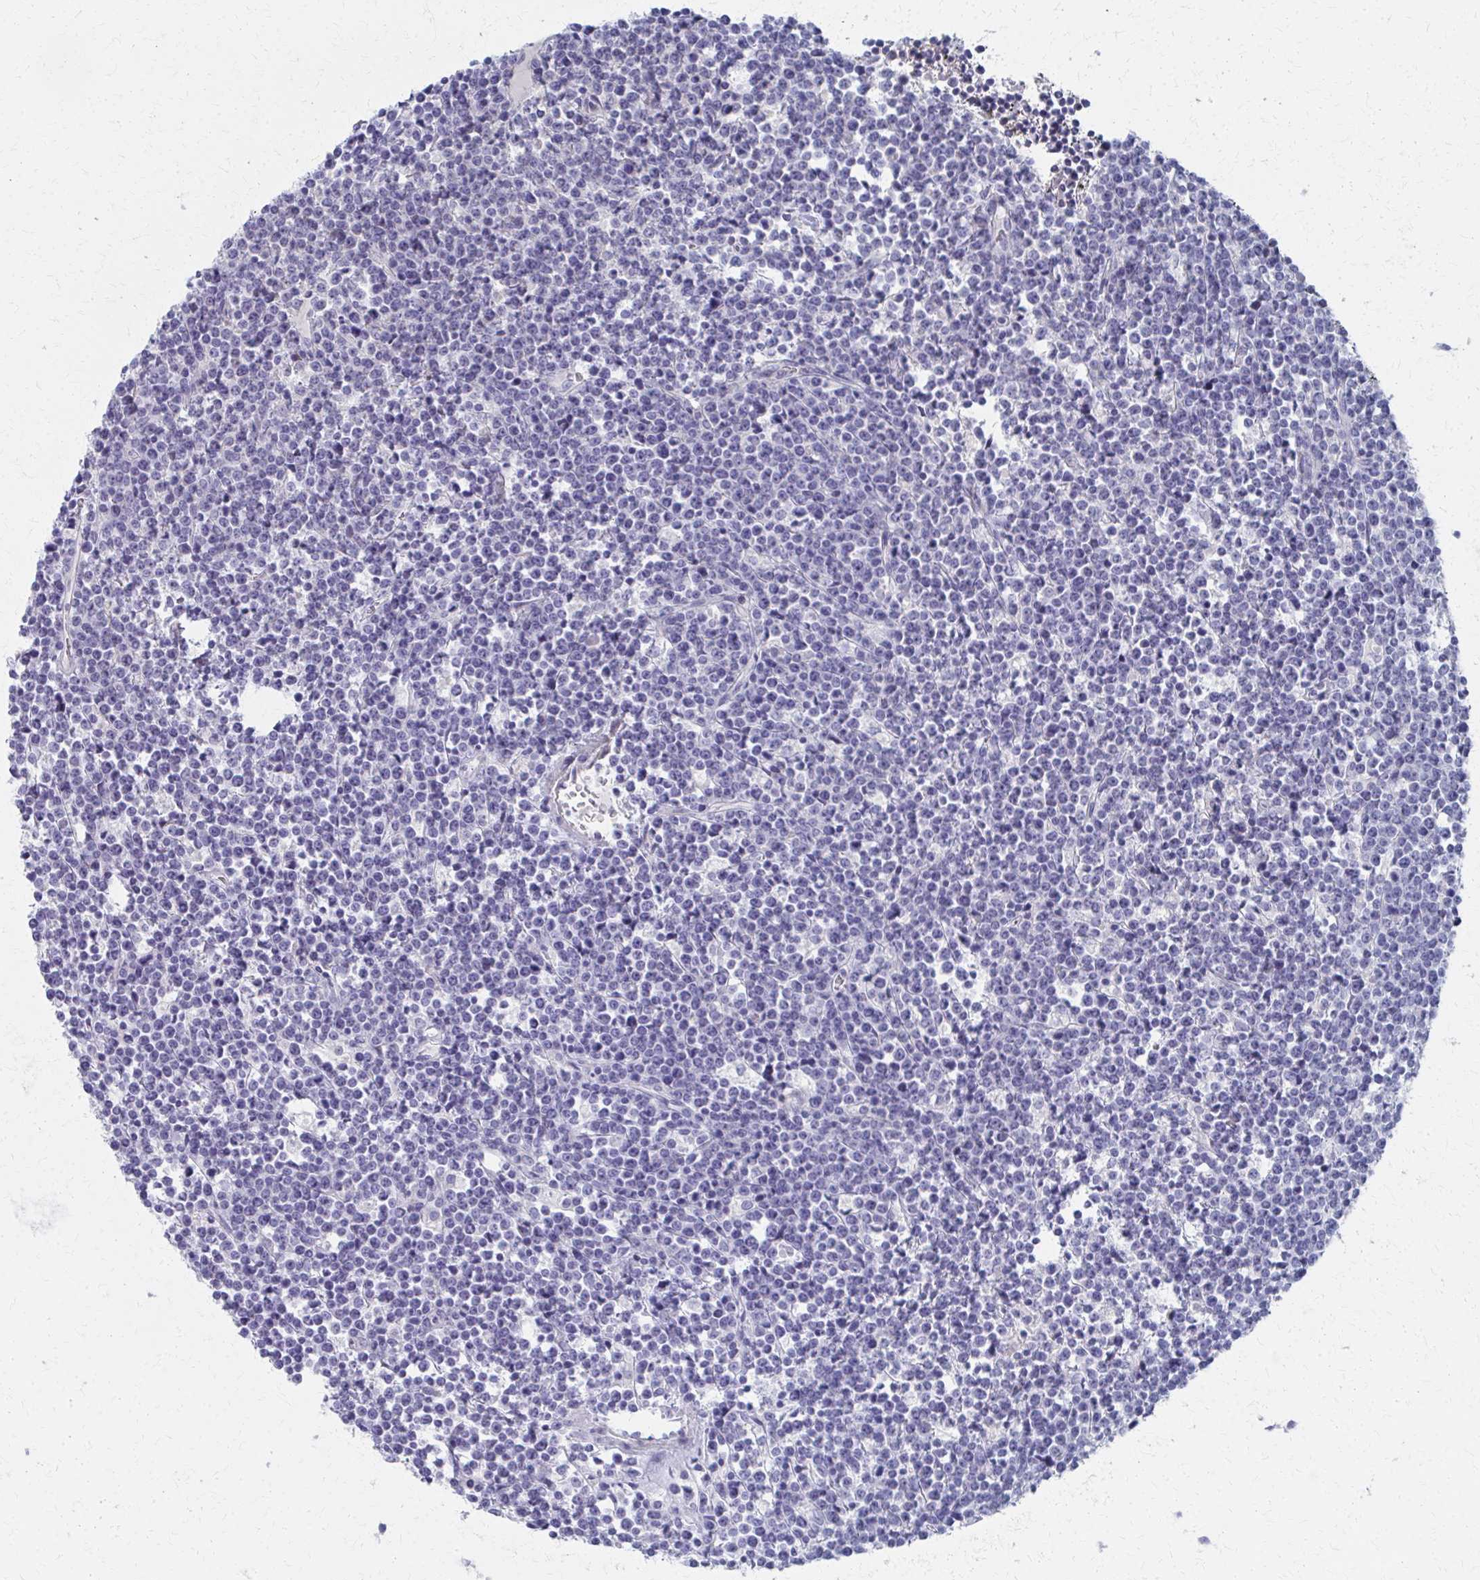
{"staining": {"intensity": "negative", "quantity": "none", "location": "none"}, "tissue": "lymphoma", "cell_type": "Tumor cells", "image_type": "cancer", "snomed": [{"axis": "morphology", "description": "Malignant lymphoma, non-Hodgkin's type, High grade"}, {"axis": "topography", "description": "Ovary"}], "caption": "High magnification brightfield microscopy of malignant lymphoma, non-Hodgkin's type (high-grade) stained with DAB (3,3'-diaminobenzidine) (brown) and counterstained with hematoxylin (blue): tumor cells show no significant expression.", "gene": "MS4A2", "patient": {"sex": "female", "age": 56}}